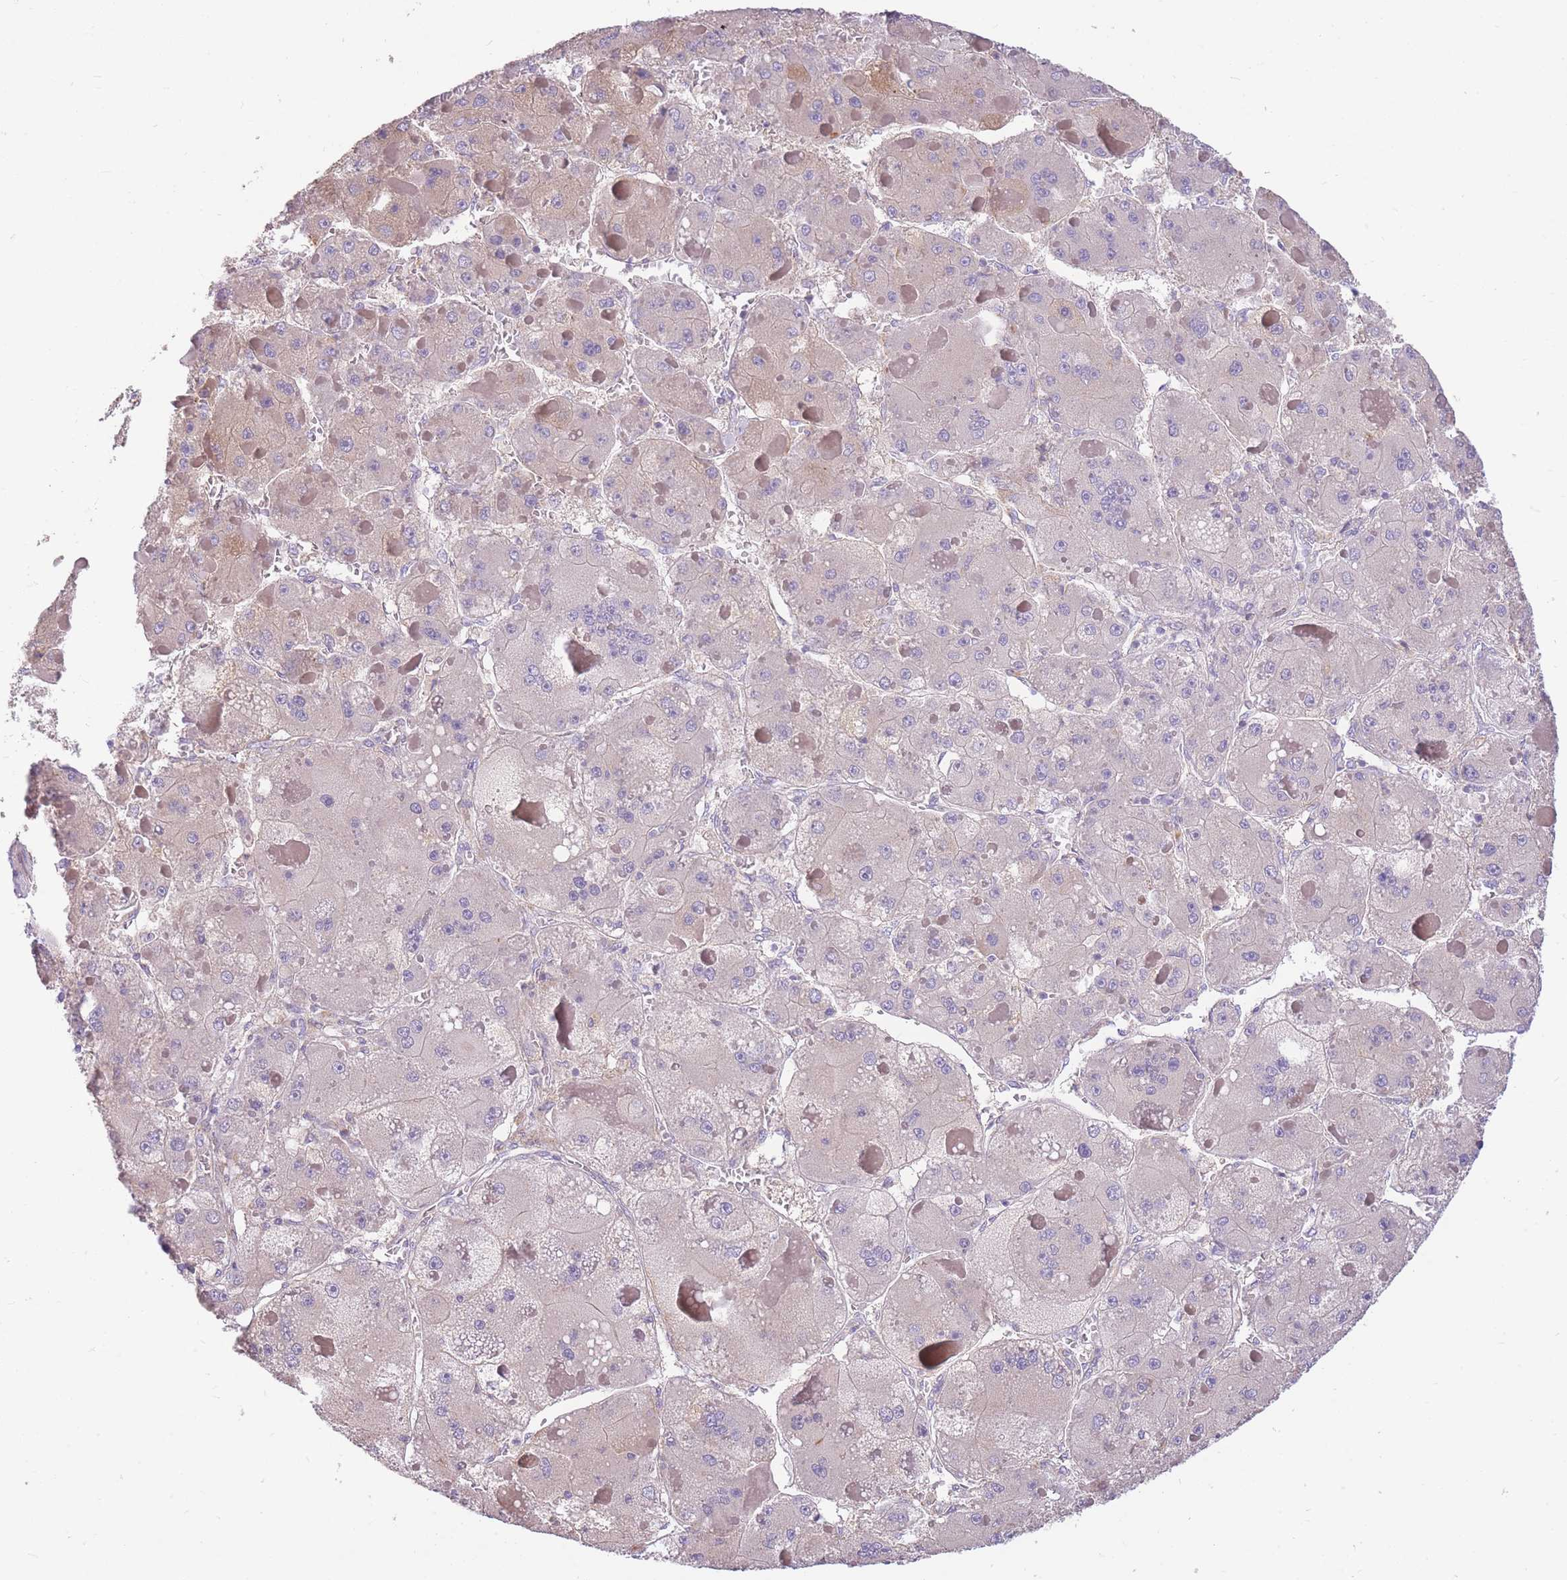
{"staining": {"intensity": "negative", "quantity": "none", "location": "none"}, "tissue": "liver cancer", "cell_type": "Tumor cells", "image_type": "cancer", "snomed": [{"axis": "morphology", "description": "Carcinoma, Hepatocellular, NOS"}, {"axis": "topography", "description": "Liver"}], "caption": "Tumor cells show no significant expression in liver hepatocellular carcinoma. (Immunohistochemistry (ihc), brightfield microscopy, high magnification).", "gene": "OR5T1", "patient": {"sex": "female", "age": 73}}